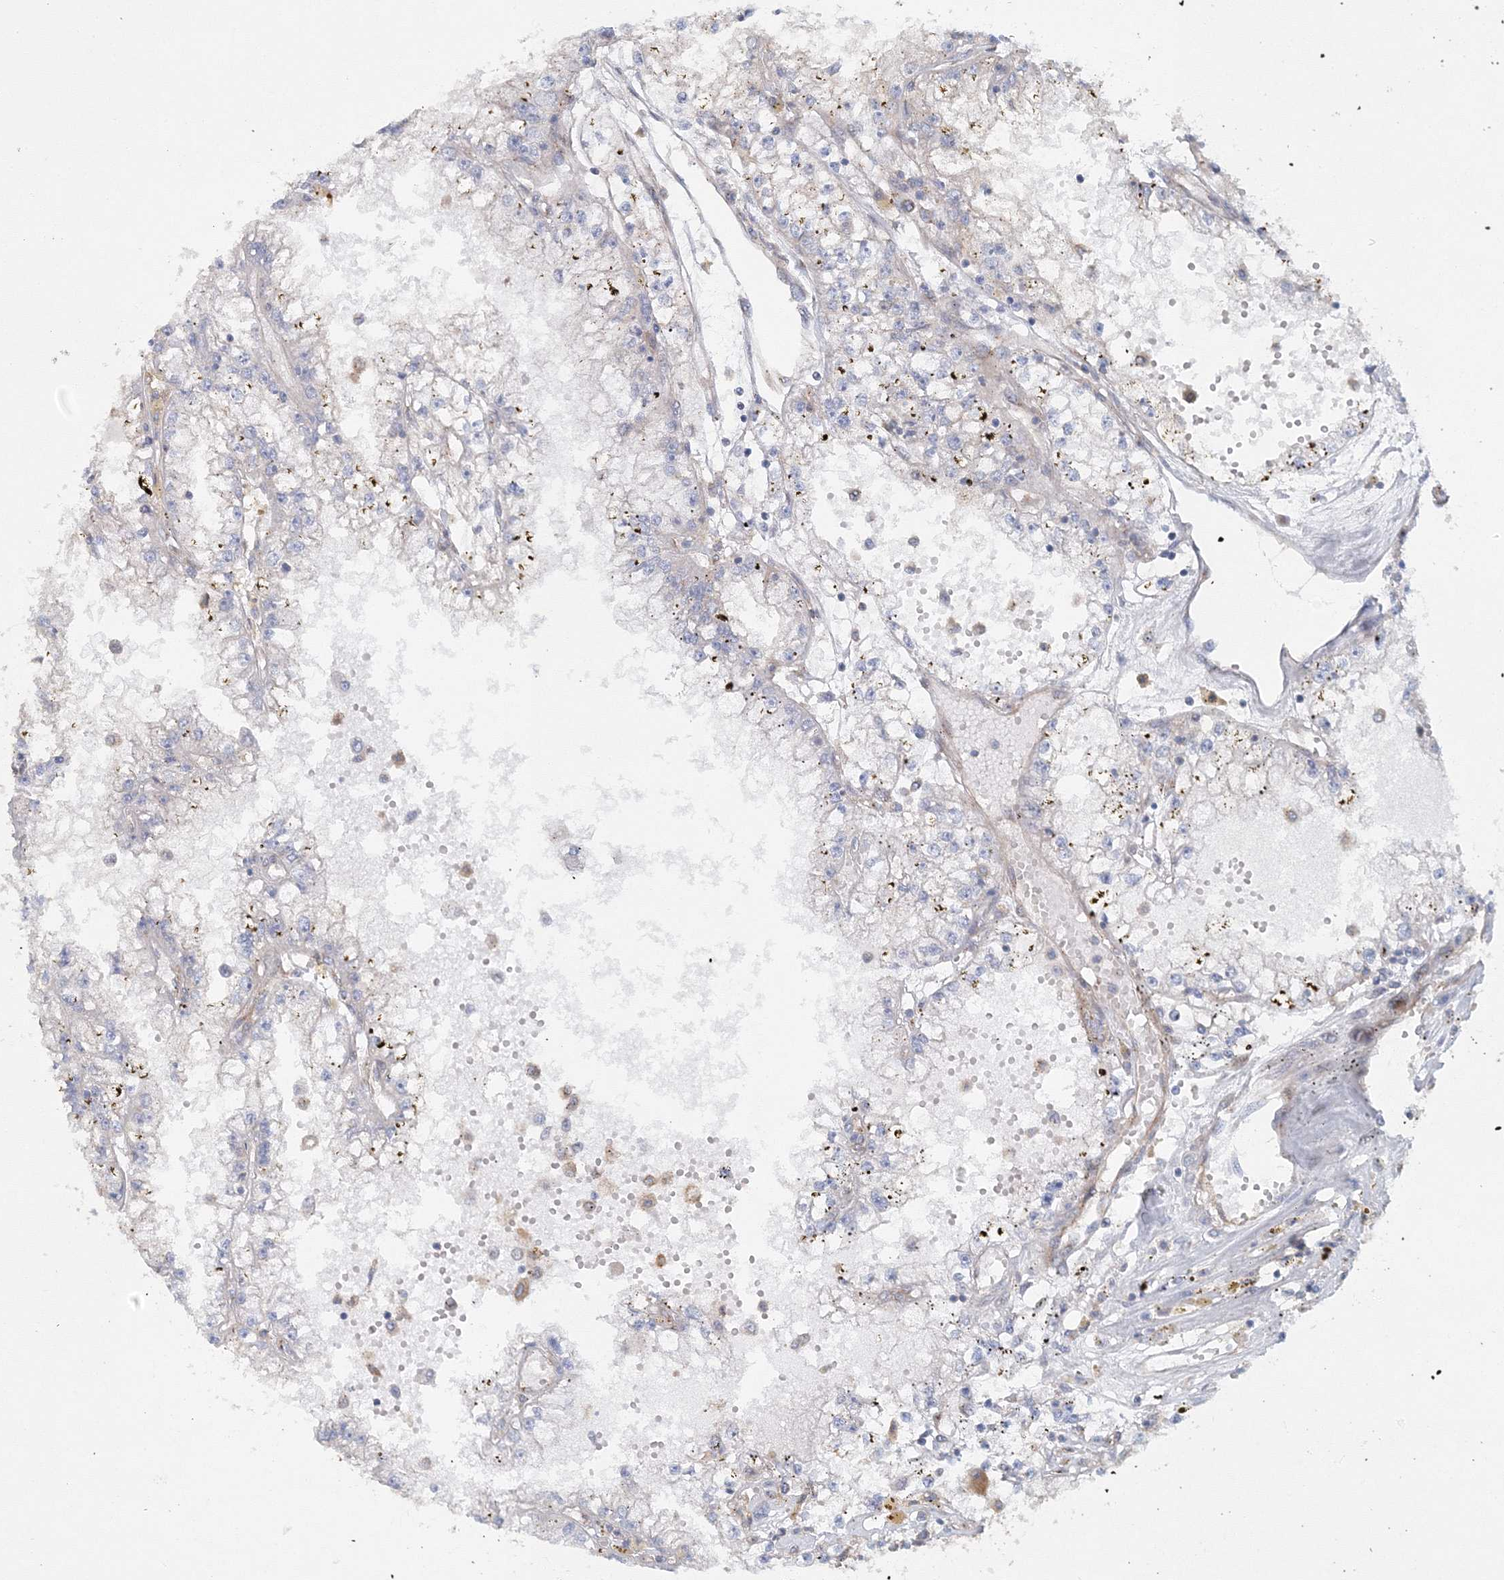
{"staining": {"intensity": "negative", "quantity": "none", "location": "none"}, "tissue": "renal cancer", "cell_type": "Tumor cells", "image_type": "cancer", "snomed": [{"axis": "morphology", "description": "Adenocarcinoma, NOS"}, {"axis": "topography", "description": "Kidney"}], "caption": "An image of adenocarcinoma (renal) stained for a protein displays no brown staining in tumor cells.", "gene": "SEC23IP", "patient": {"sex": "male", "age": 56}}